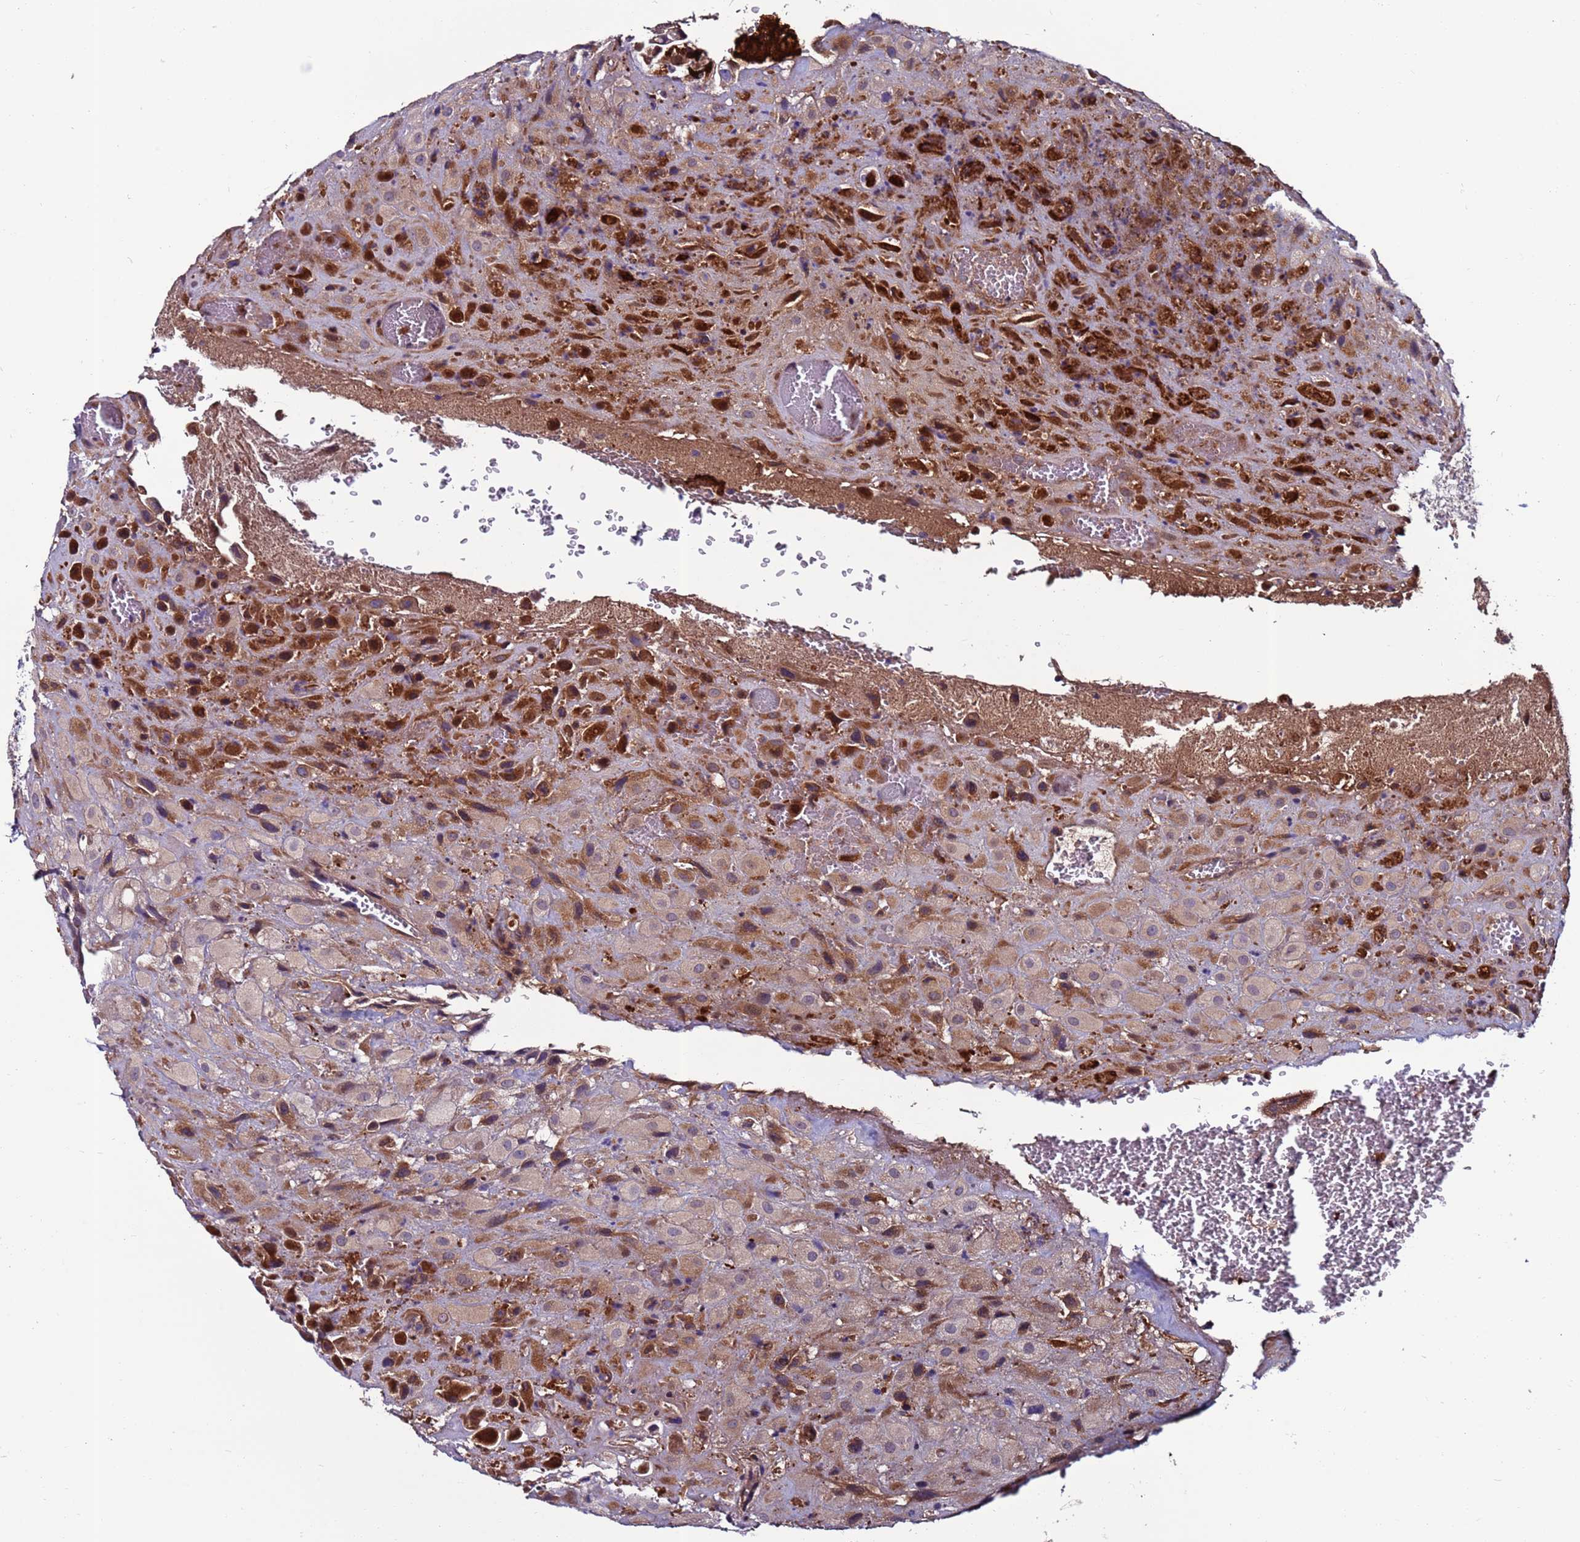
{"staining": {"intensity": "strong", "quantity": "25%-75%", "location": "cytoplasmic/membranous"}, "tissue": "placenta", "cell_type": "Decidual cells", "image_type": "normal", "snomed": [{"axis": "morphology", "description": "Normal tissue, NOS"}, {"axis": "topography", "description": "Placenta"}], "caption": "IHC photomicrograph of benign human placenta stained for a protein (brown), which exhibits high levels of strong cytoplasmic/membranous expression in about 25%-75% of decidual cells.", "gene": "C8G", "patient": {"sex": "female", "age": 35}}